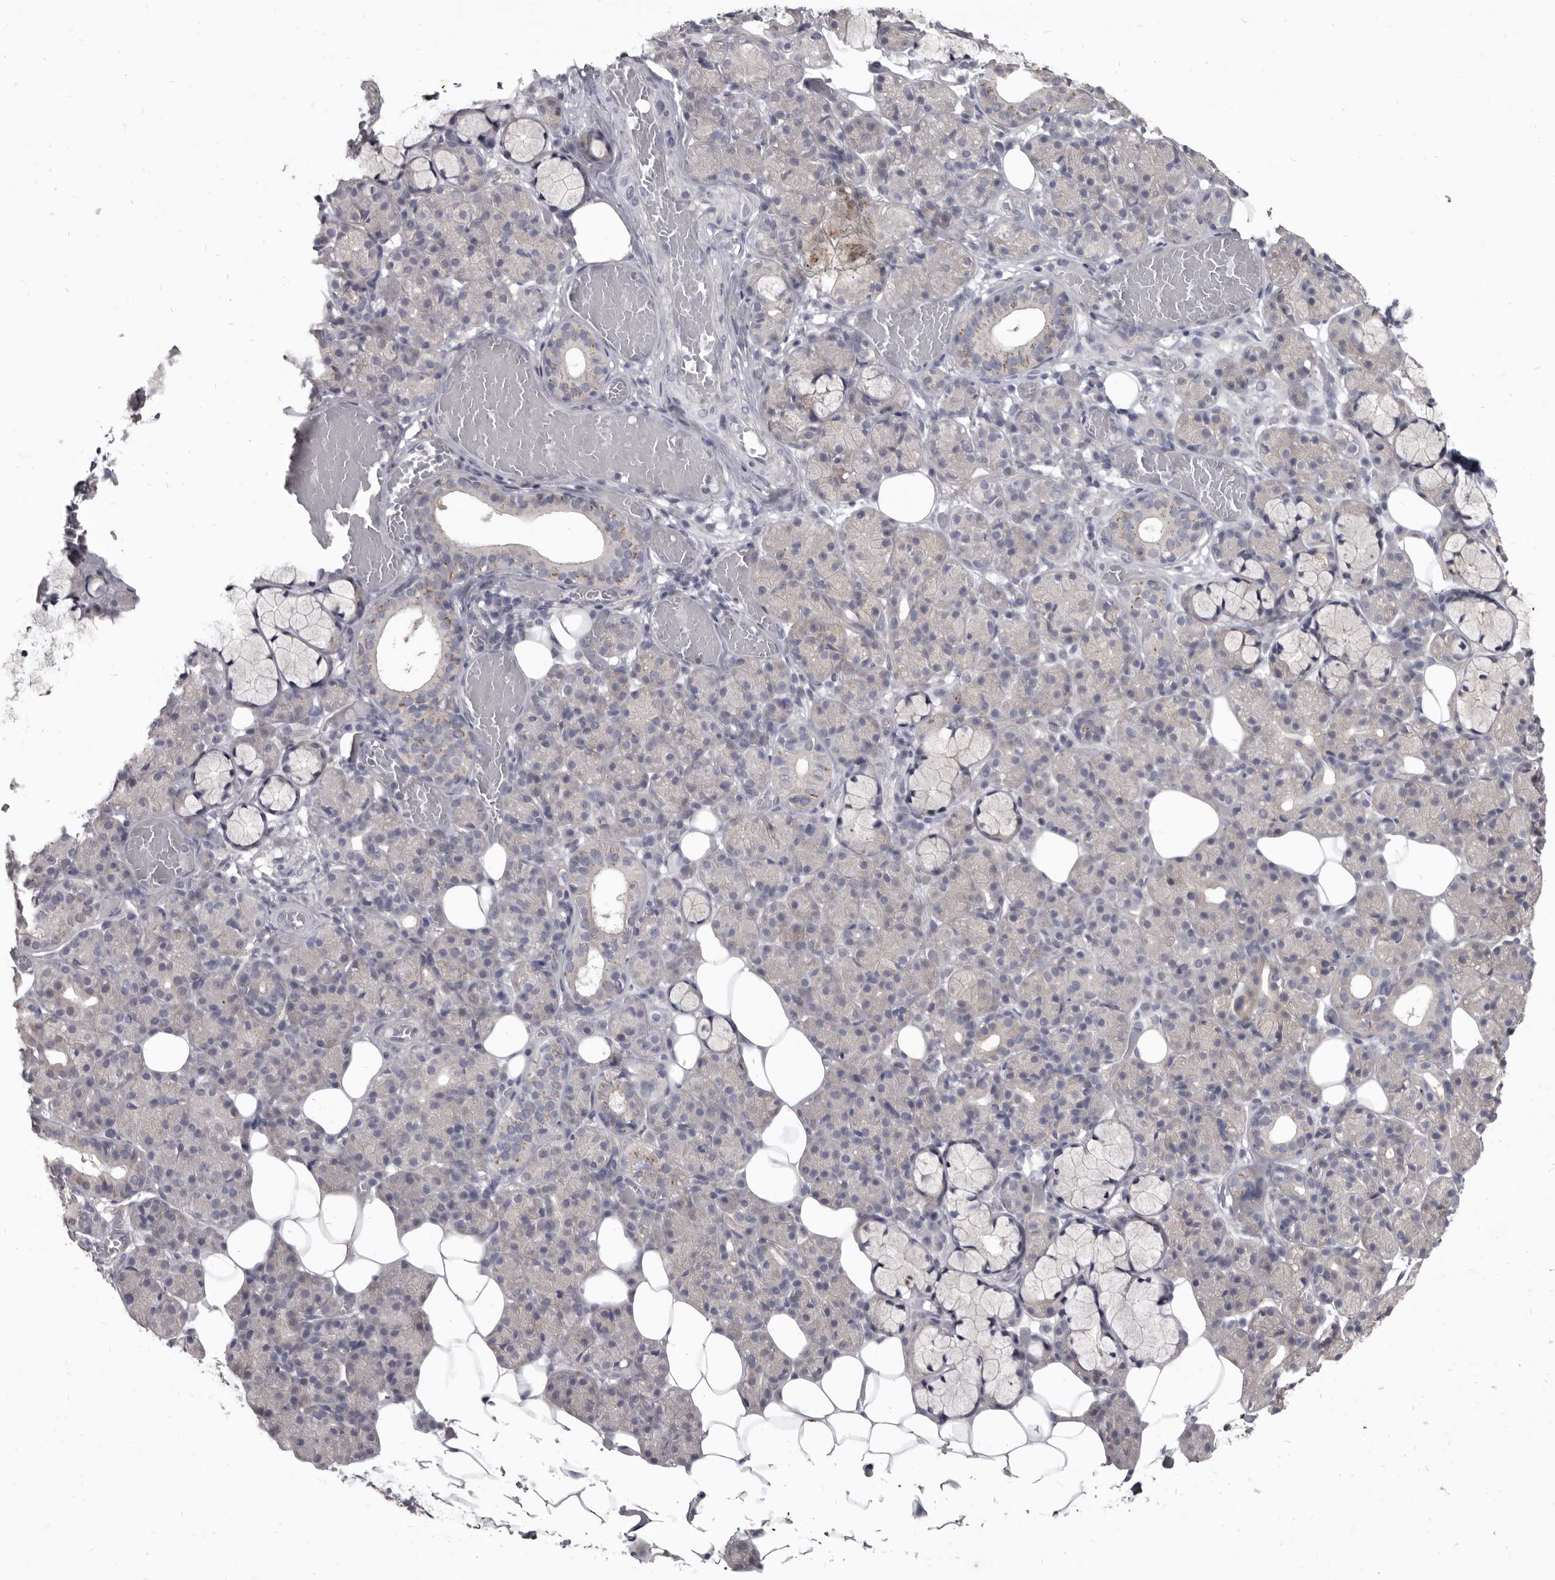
{"staining": {"intensity": "negative", "quantity": "none", "location": "none"}, "tissue": "salivary gland", "cell_type": "Glandular cells", "image_type": "normal", "snomed": [{"axis": "morphology", "description": "Normal tissue, NOS"}, {"axis": "topography", "description": "Salivary gland"}], "caption": "IHC of unremarkable salivary gland shows no staining in glandular cells.", "gene": "GSK3B", "patient": {"sex": "male", "age": 63}}